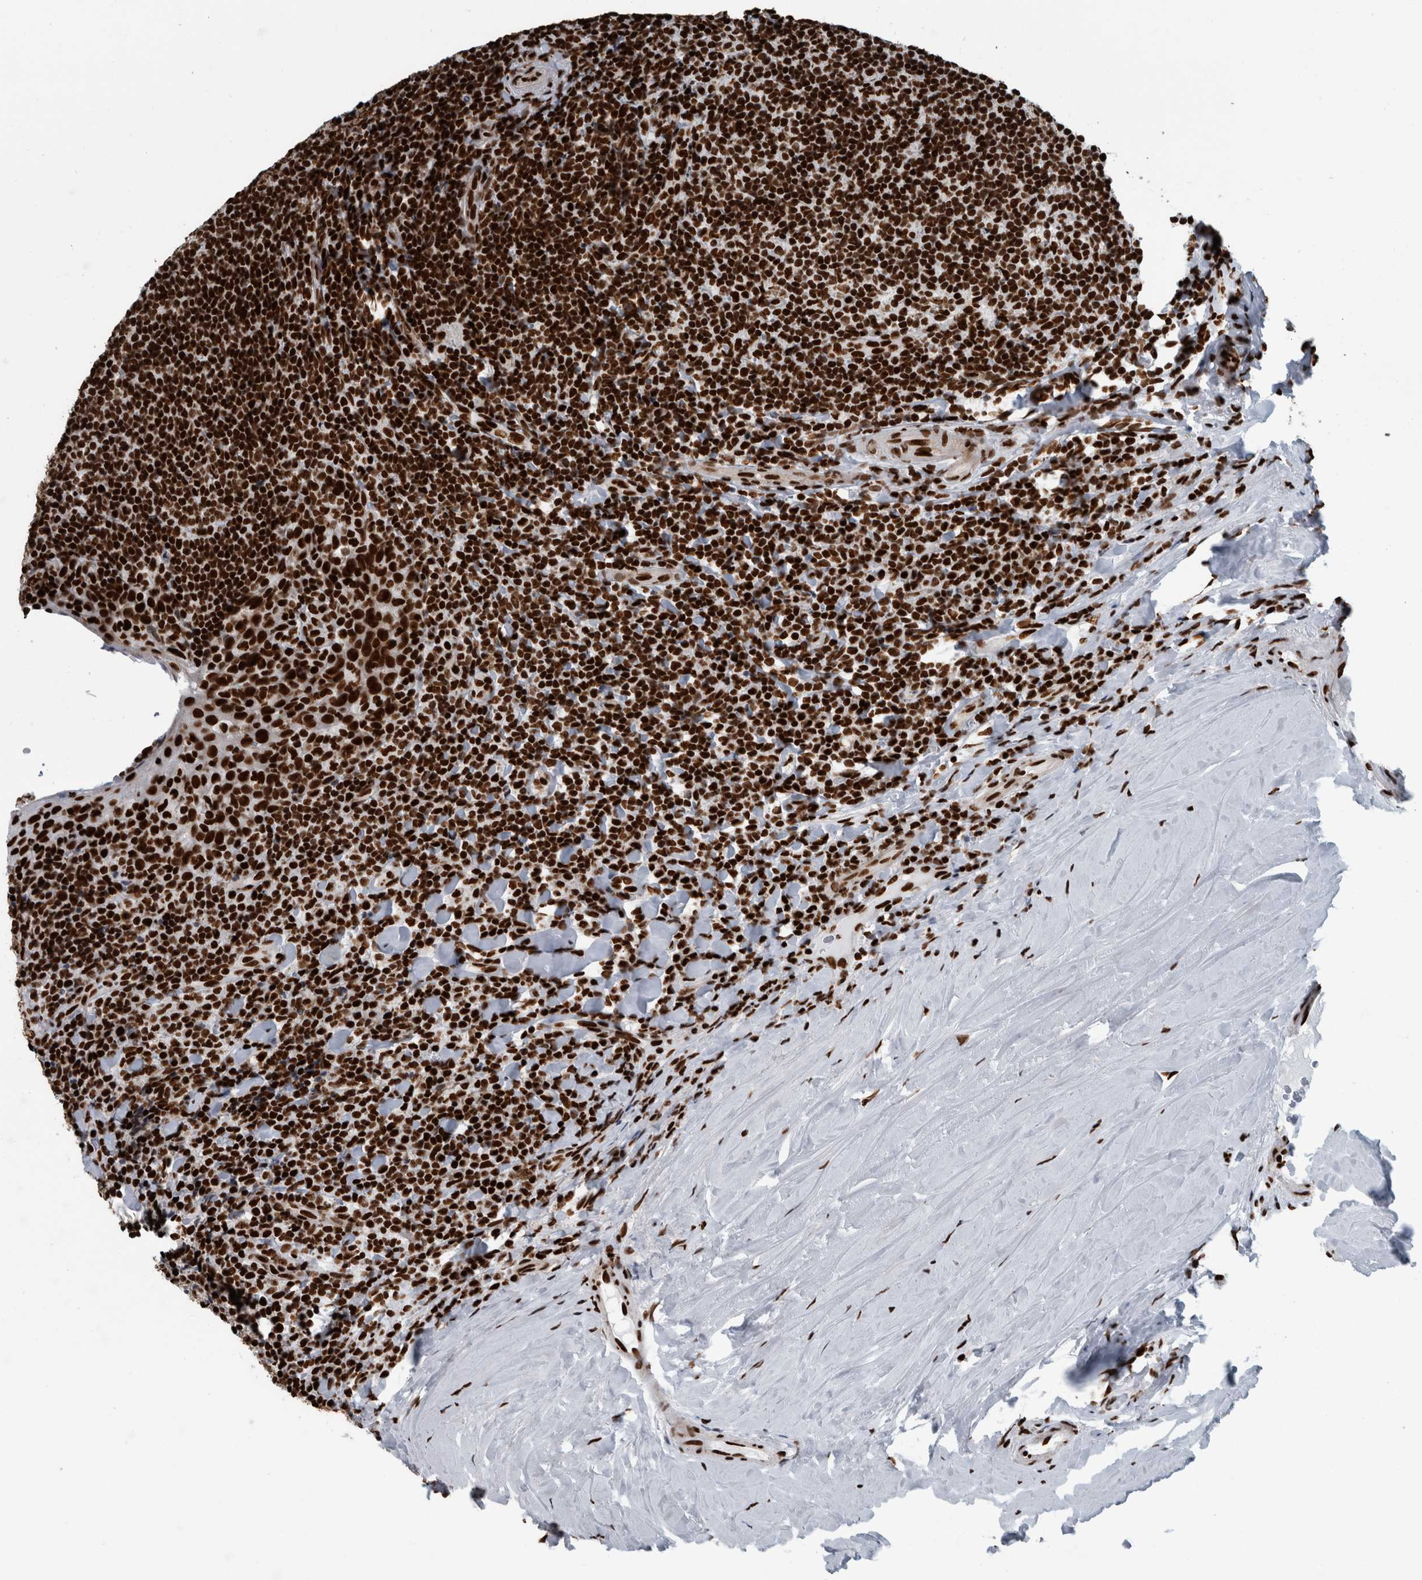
{"staining": {"intensity": "strong", "quantity": ">75%", "location": "nuclear"}, "tissue": "tonsil", "cell_type": "Germinal center cells", "image_type": "normal", "snomed": [{"axis": "morphology", "description": "Normal tissue, NOS"}, {"axis": "topography", "description": "Tonsil"}], "caption": "Unremarkable tonsil demonstrates strong nuclear positivity in about >75% of germinal center cells.", "gene": "DNMT3A", "patient": {"sex": "male", "age": 37}}